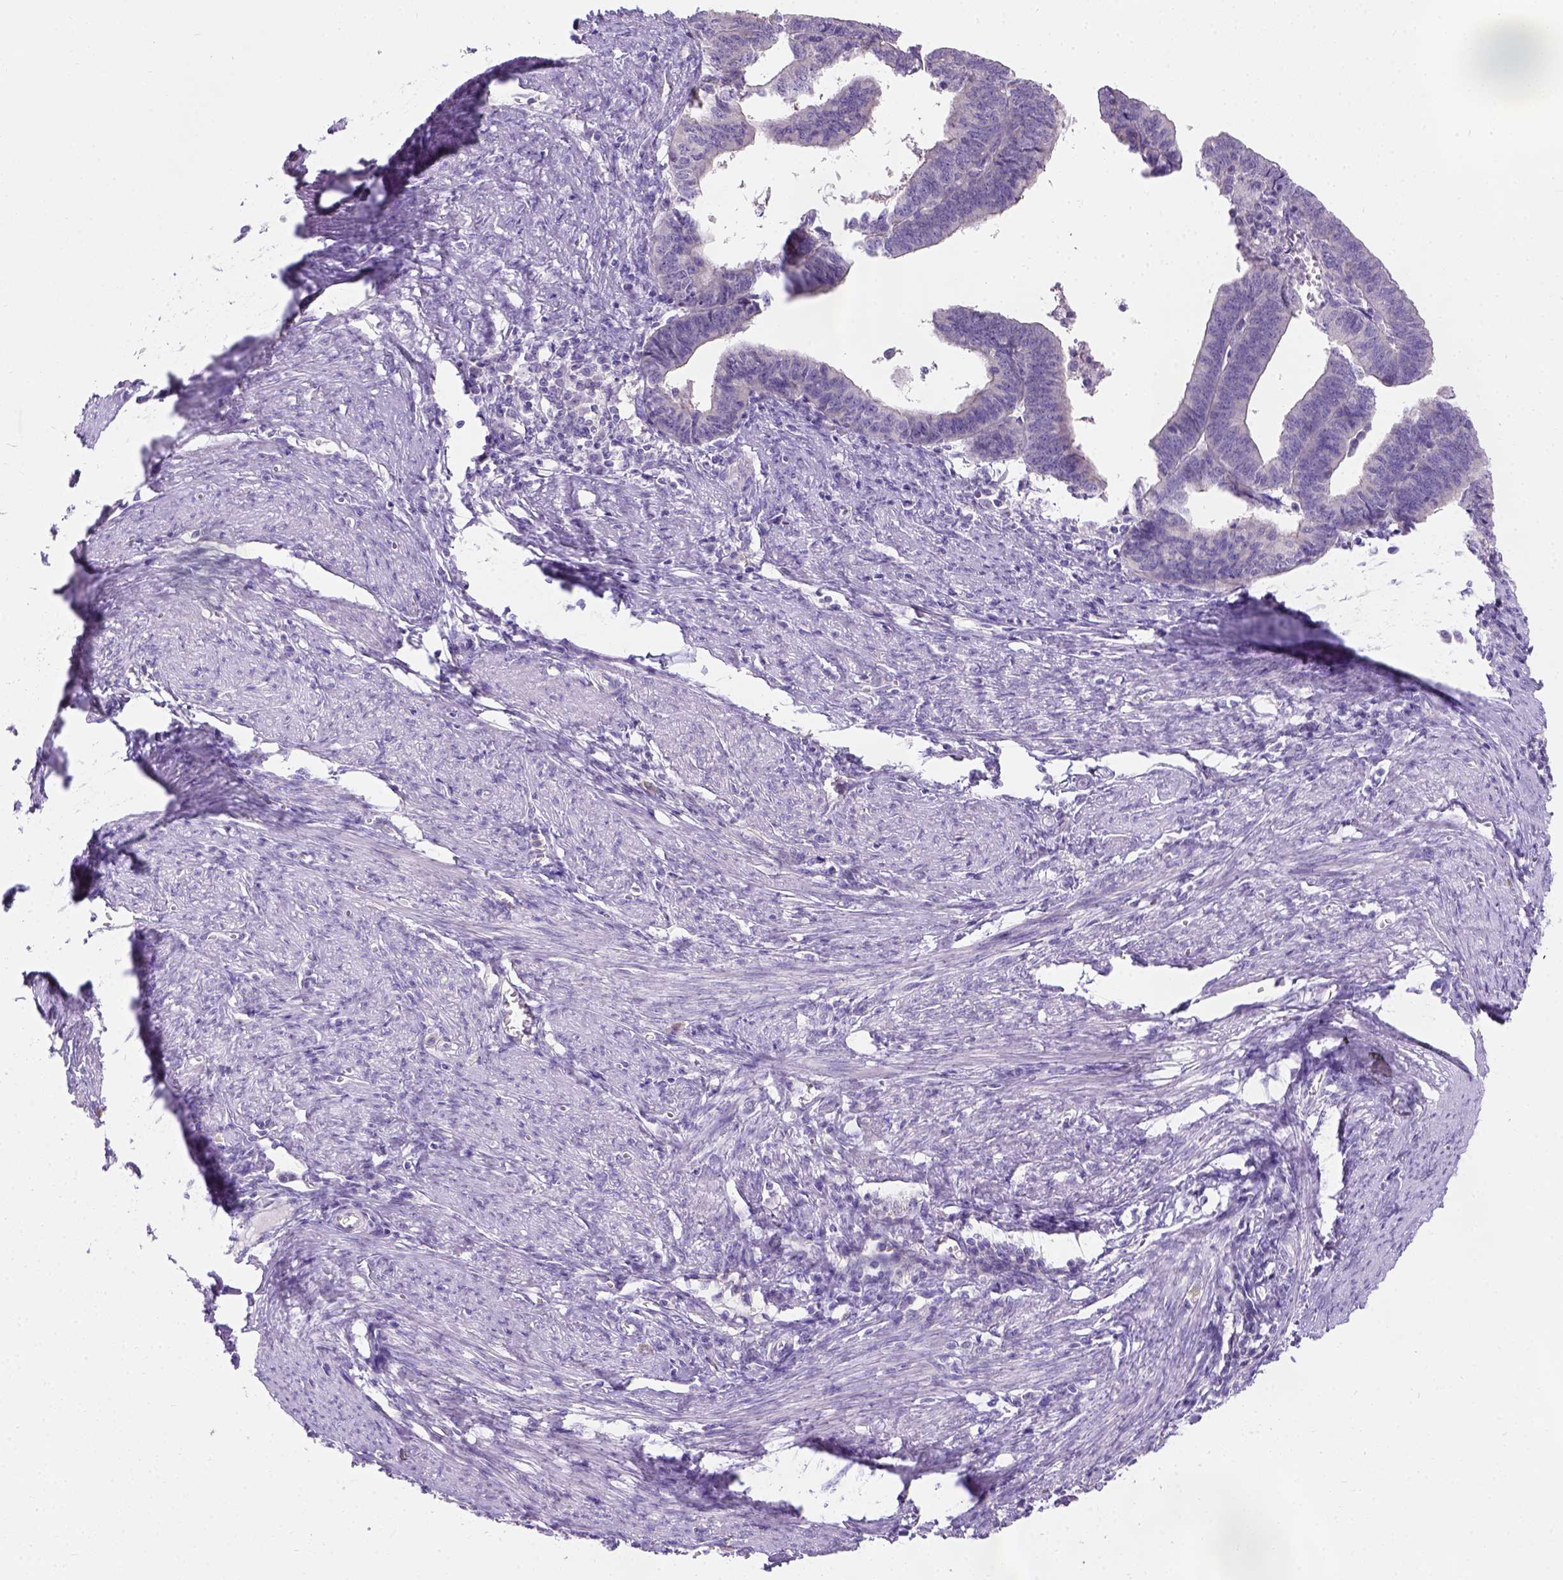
{"staining": {"intensity": "negative", "quantity": "none", "location": "none"}, "tissue": "endometrial cancer", "cell_type": "Tumor cells", "image_type": "cancer", "snomed": [{"axis": "morphology", "description": "Adenocarcinoma, NOS"}, {"axis": "topography", "description": "Endometrium"}], "caption": "Immunohistochemistry (IHC) histopathology image of neoplastic tissue: endometrial cancer (adenocarcinoma) stained with DAB displays no significant protein staining in tumor cells.", "gene": "C20orf144", "patient": {"sex": "female", "age": 65}}